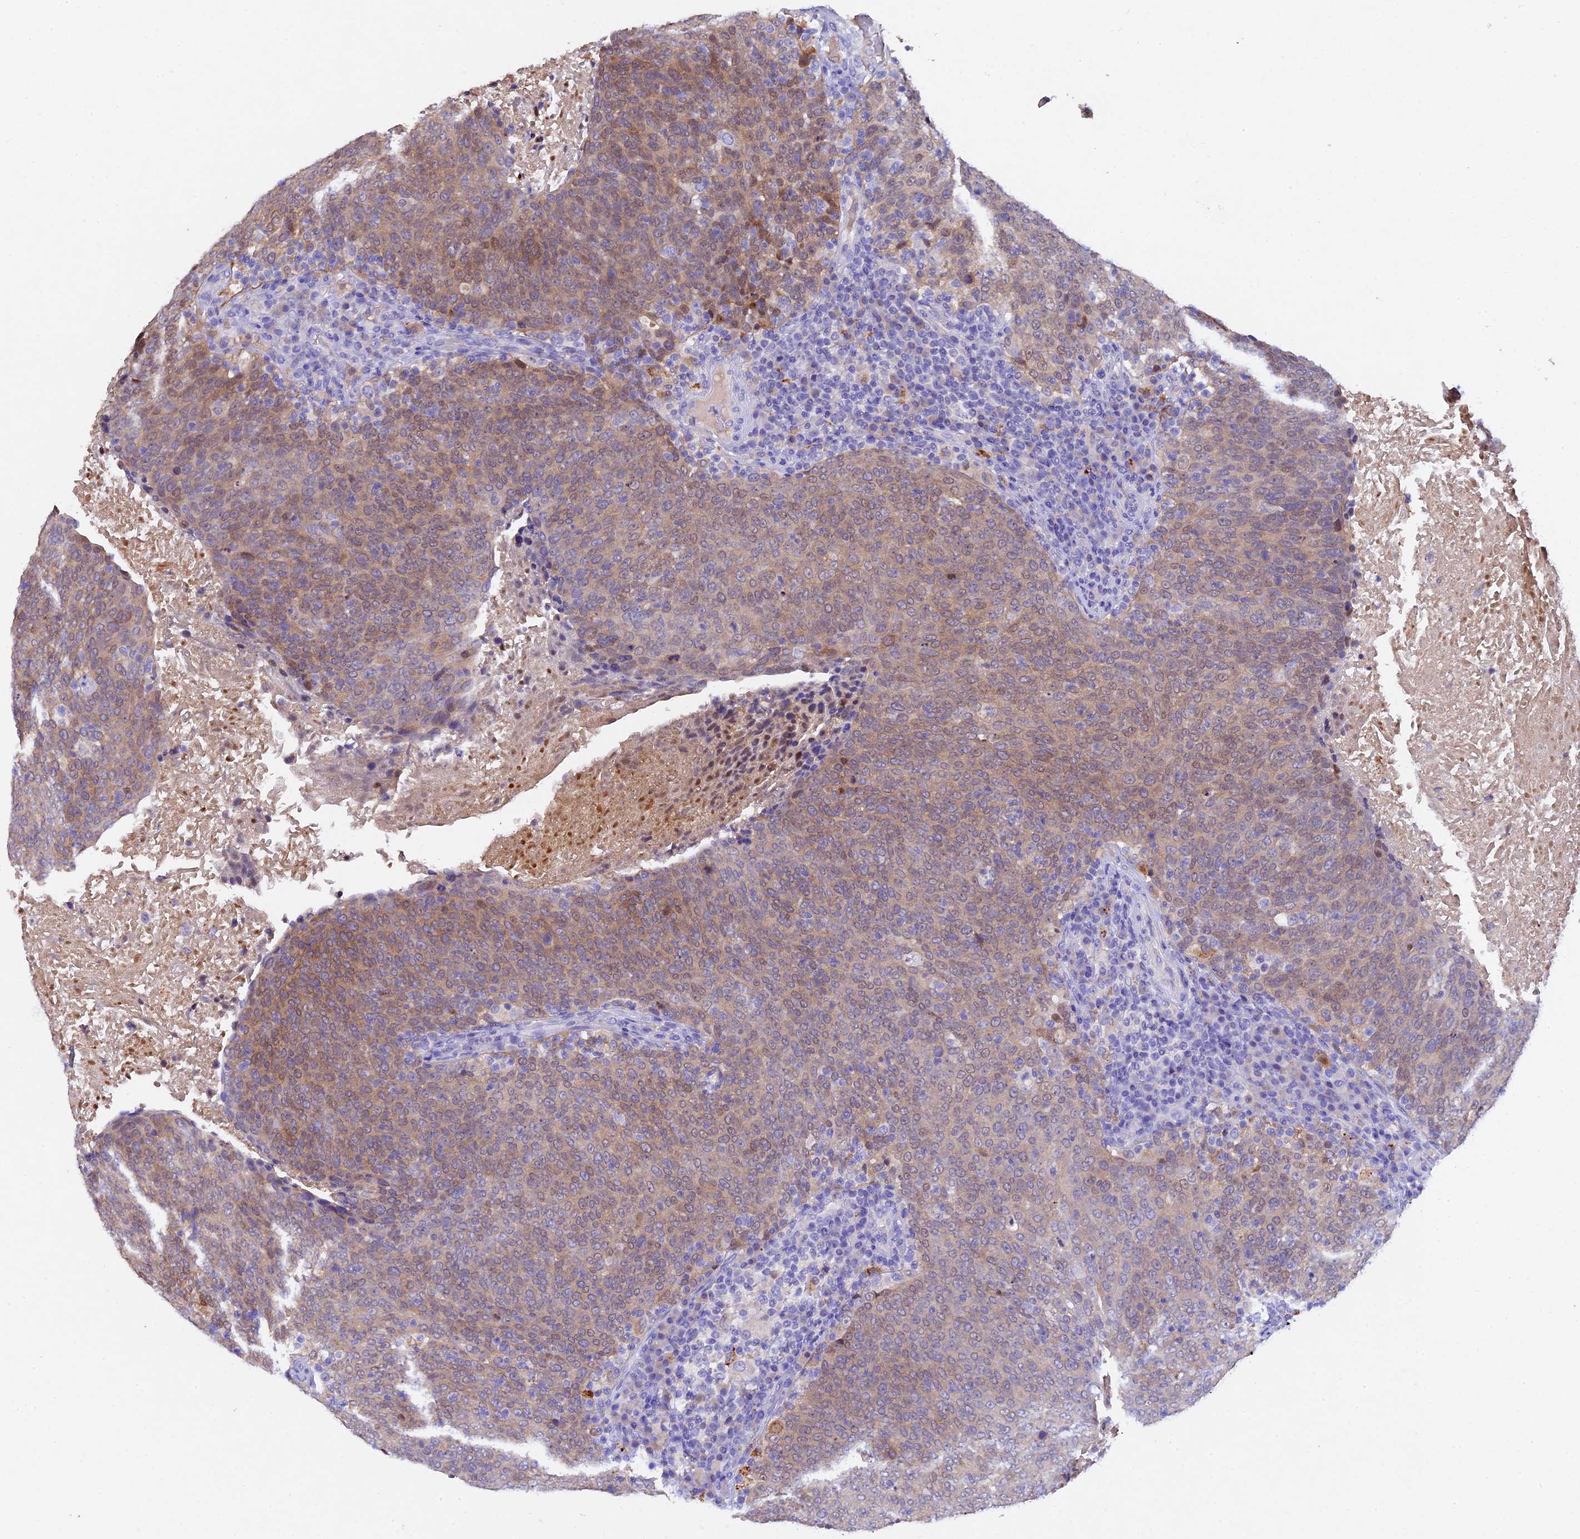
{"staining": {"intensity": "moderate", "quantity": ">75%", "location": "cytoplasmic/membranous"}, "tissue": "head and neck cancer", "cell_type": "Tumor cells", "image_type": "cancer", "snomed": [{"axis": "morphology", "description": "Squamous cell carcinoma, NOS"}, {"axis": "morphology", "description": "Squamous cell carcinoma, metastatic, NOS"}, {"axis": "topography", "description": "Lymph node"}, {"axis": "topography", "description": "Head-Neck"}], "caption": "Head and neck cancer (squamous cell carcinoma) stained with a protein marker shows moderate staining in tumor cells.", "gene": "TGDS", "patient": {"sex": "male", "age": 62}}